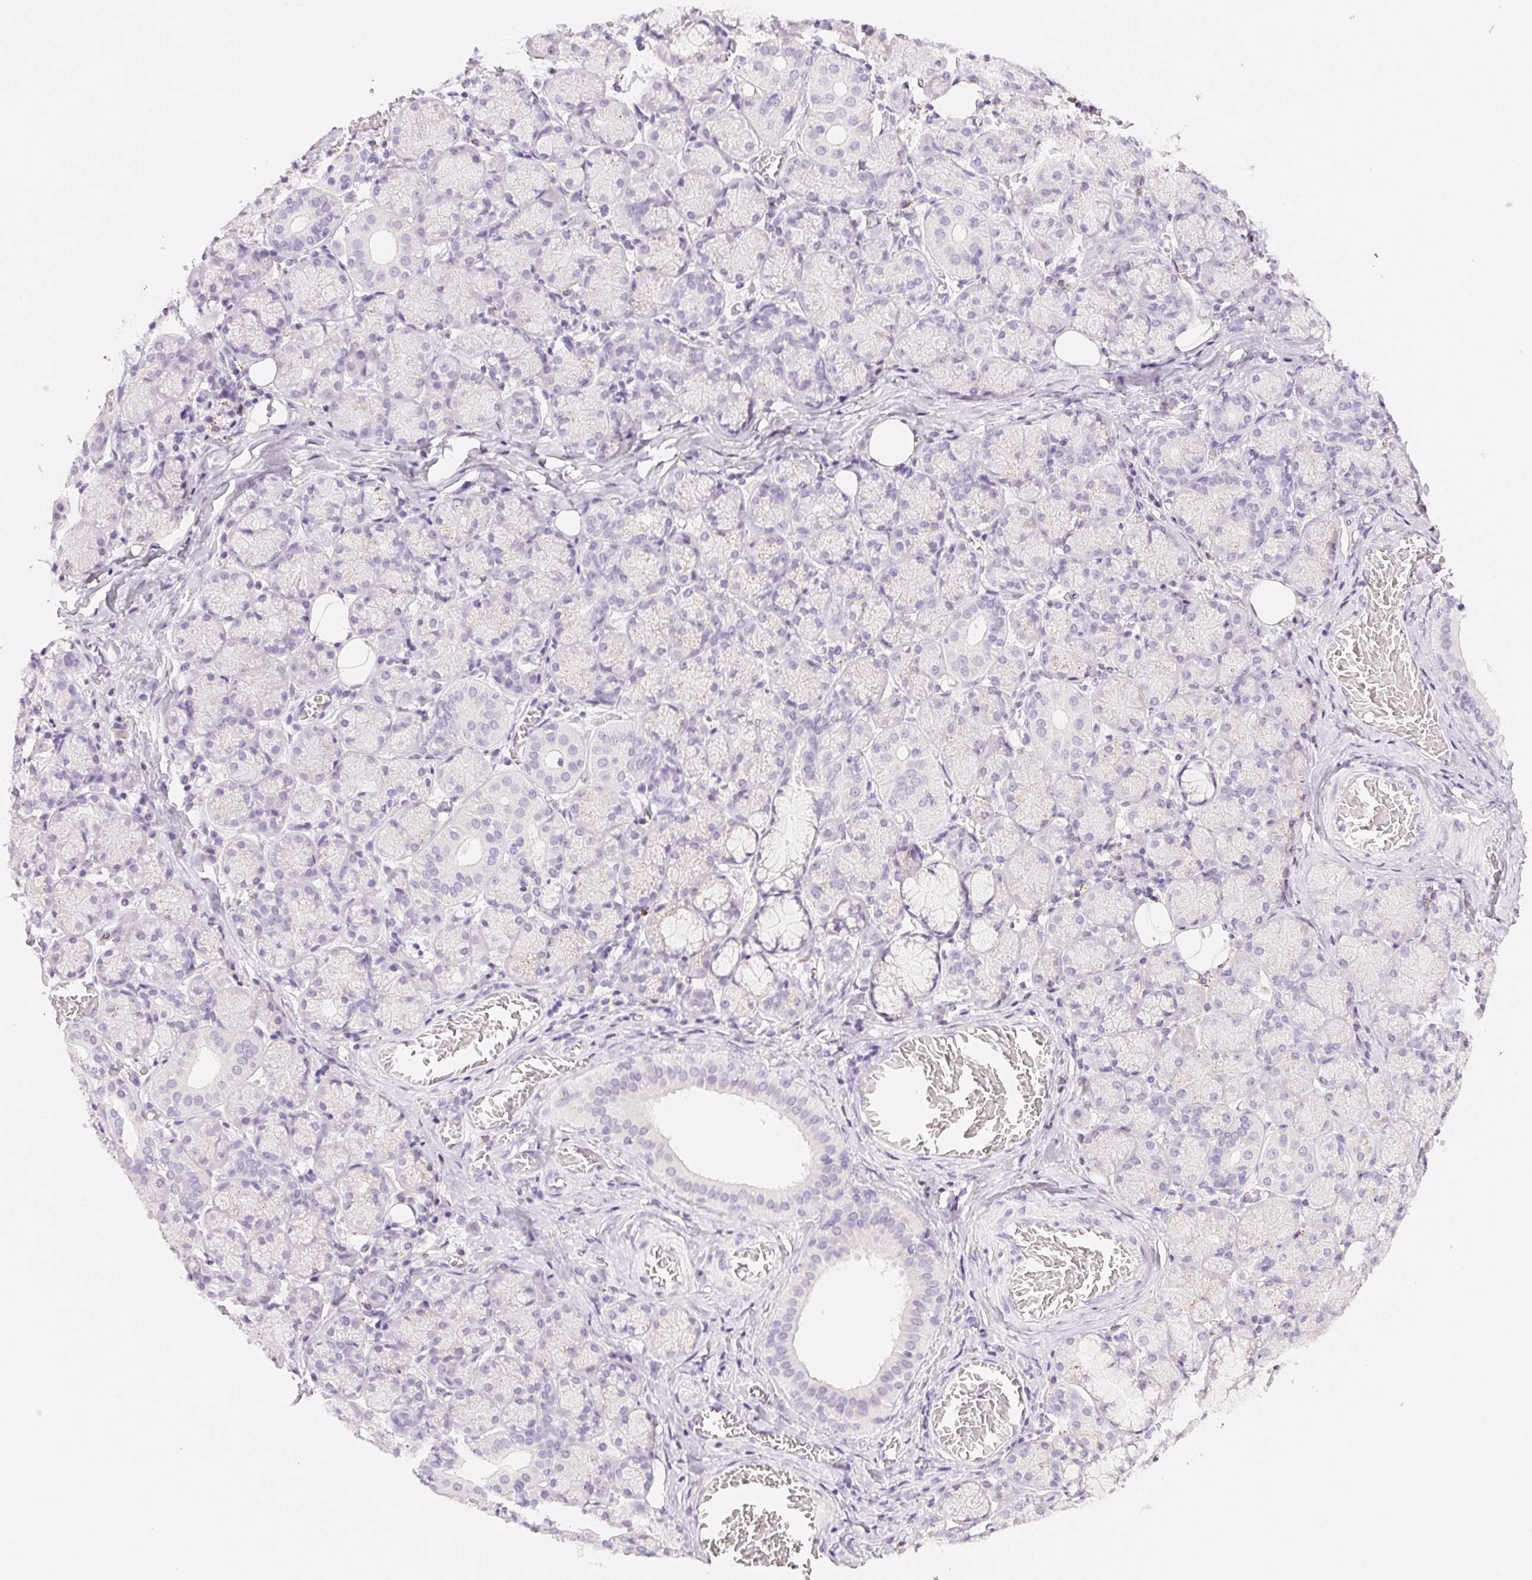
{"staining": {"intensity": "negative", "quantity": "none", "location": "none"}, "tissue": "salivary gland", "cell_type": "Glandular cells", "image_type": "normal", "snomed": [{"axis": "morphology", "description": "Normal tissue, NOS"}, {"axis": "topography", "description": "Salivary gland"}, {"axis": "topography", "description": "Peripheral nerve tissue"}], "caption": "Immunohistochemistry (IHC) image of normal human salivary gland stained for a protein (brown), which reveals no positivity in glandular cells.", "gene": "SLC5A2", "patient": {"sex": "female", "age": 24}}